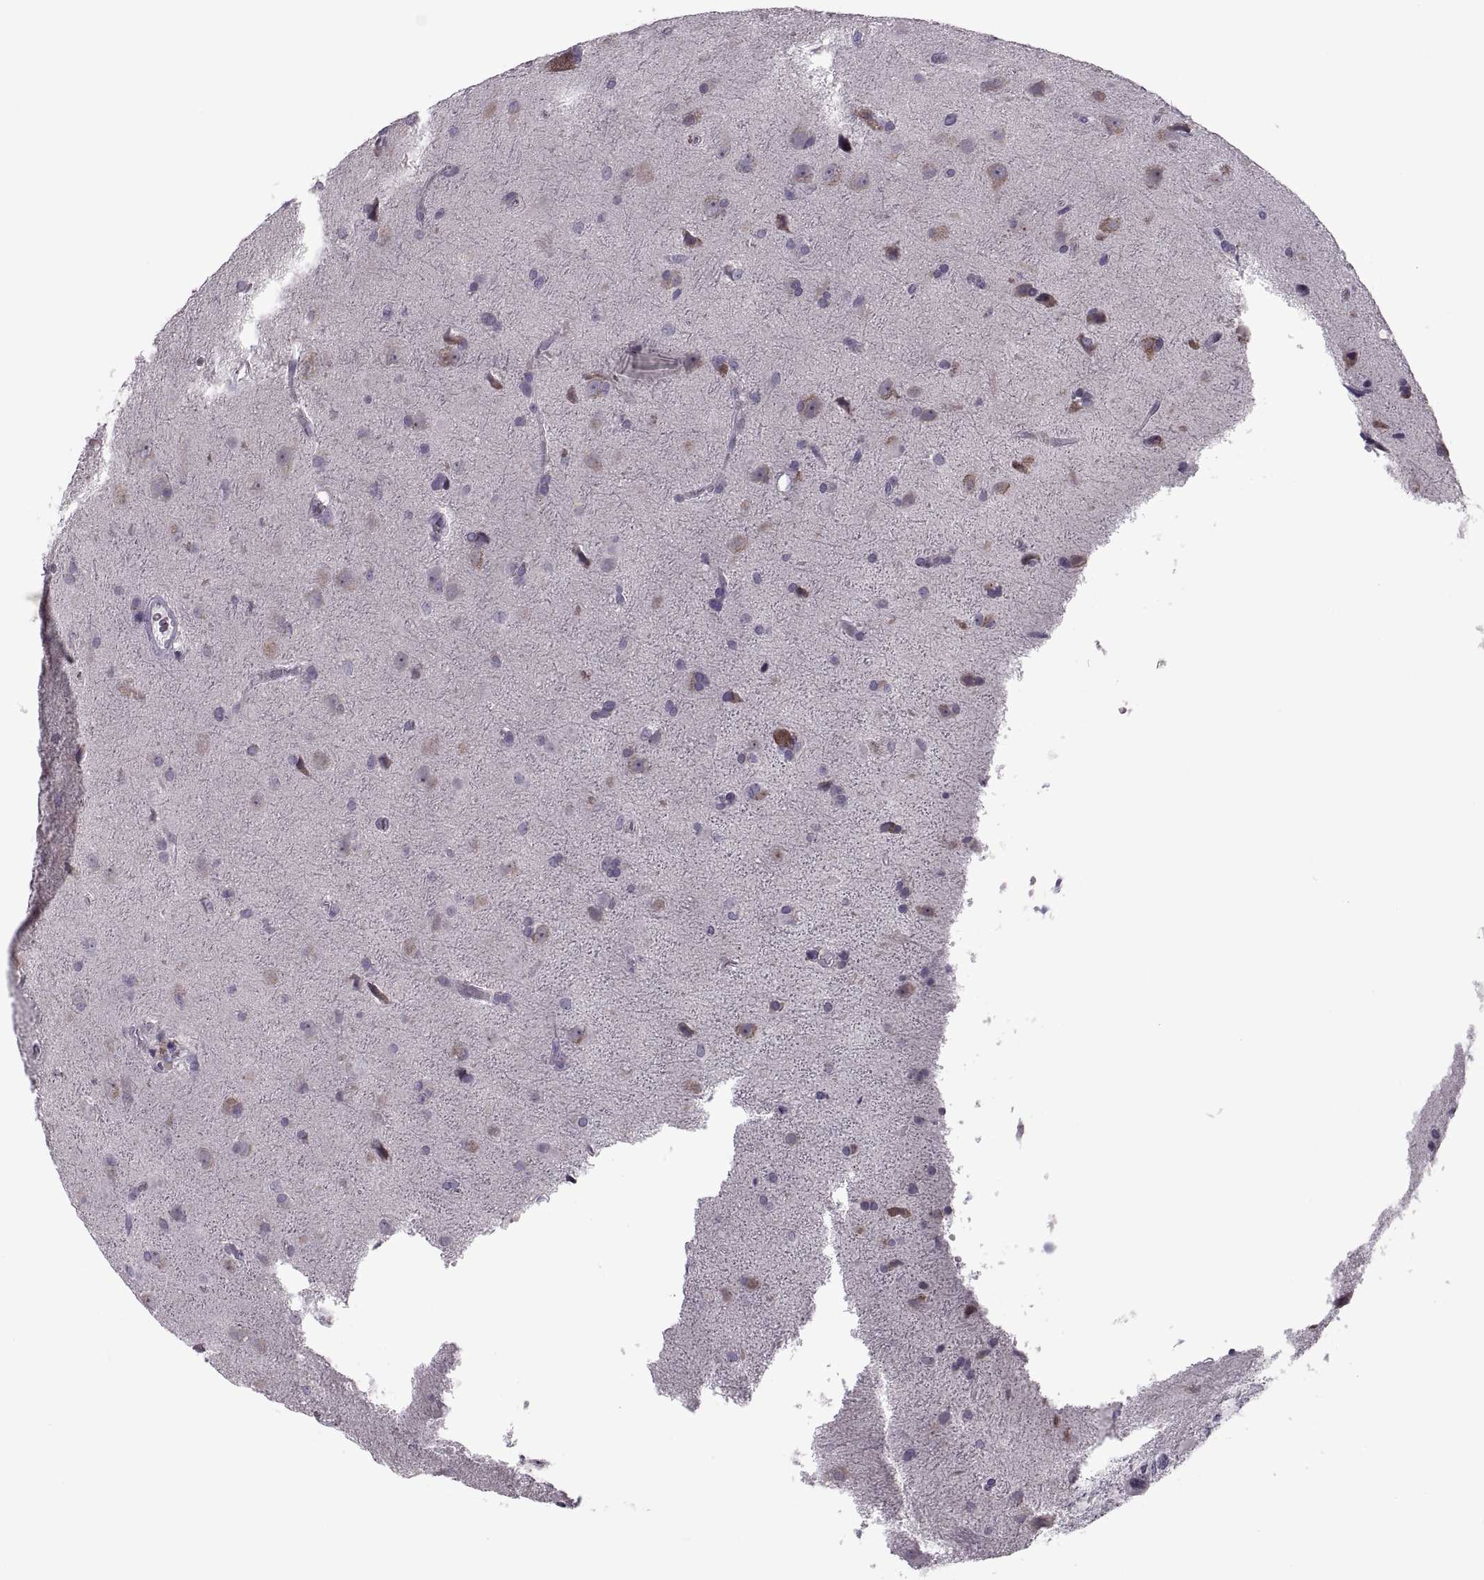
{"staining": {"intensity": "negative", "quantity": "none", "location": "none"}, "tissue": "glioma", "cell_type": "Tumor cells", "image_type": "cancer", "snomed": [{"axis": "morphology", "description": "Glioma, malignant, Low grade"}, {"axis": "topography", "description": "Brain"}], "caption": "Image shows no significant protein expression in tumor cells of malignant low-grade glioma.", "gene": "PRSS54", "patient": {"sex": "male", "age": 58}}